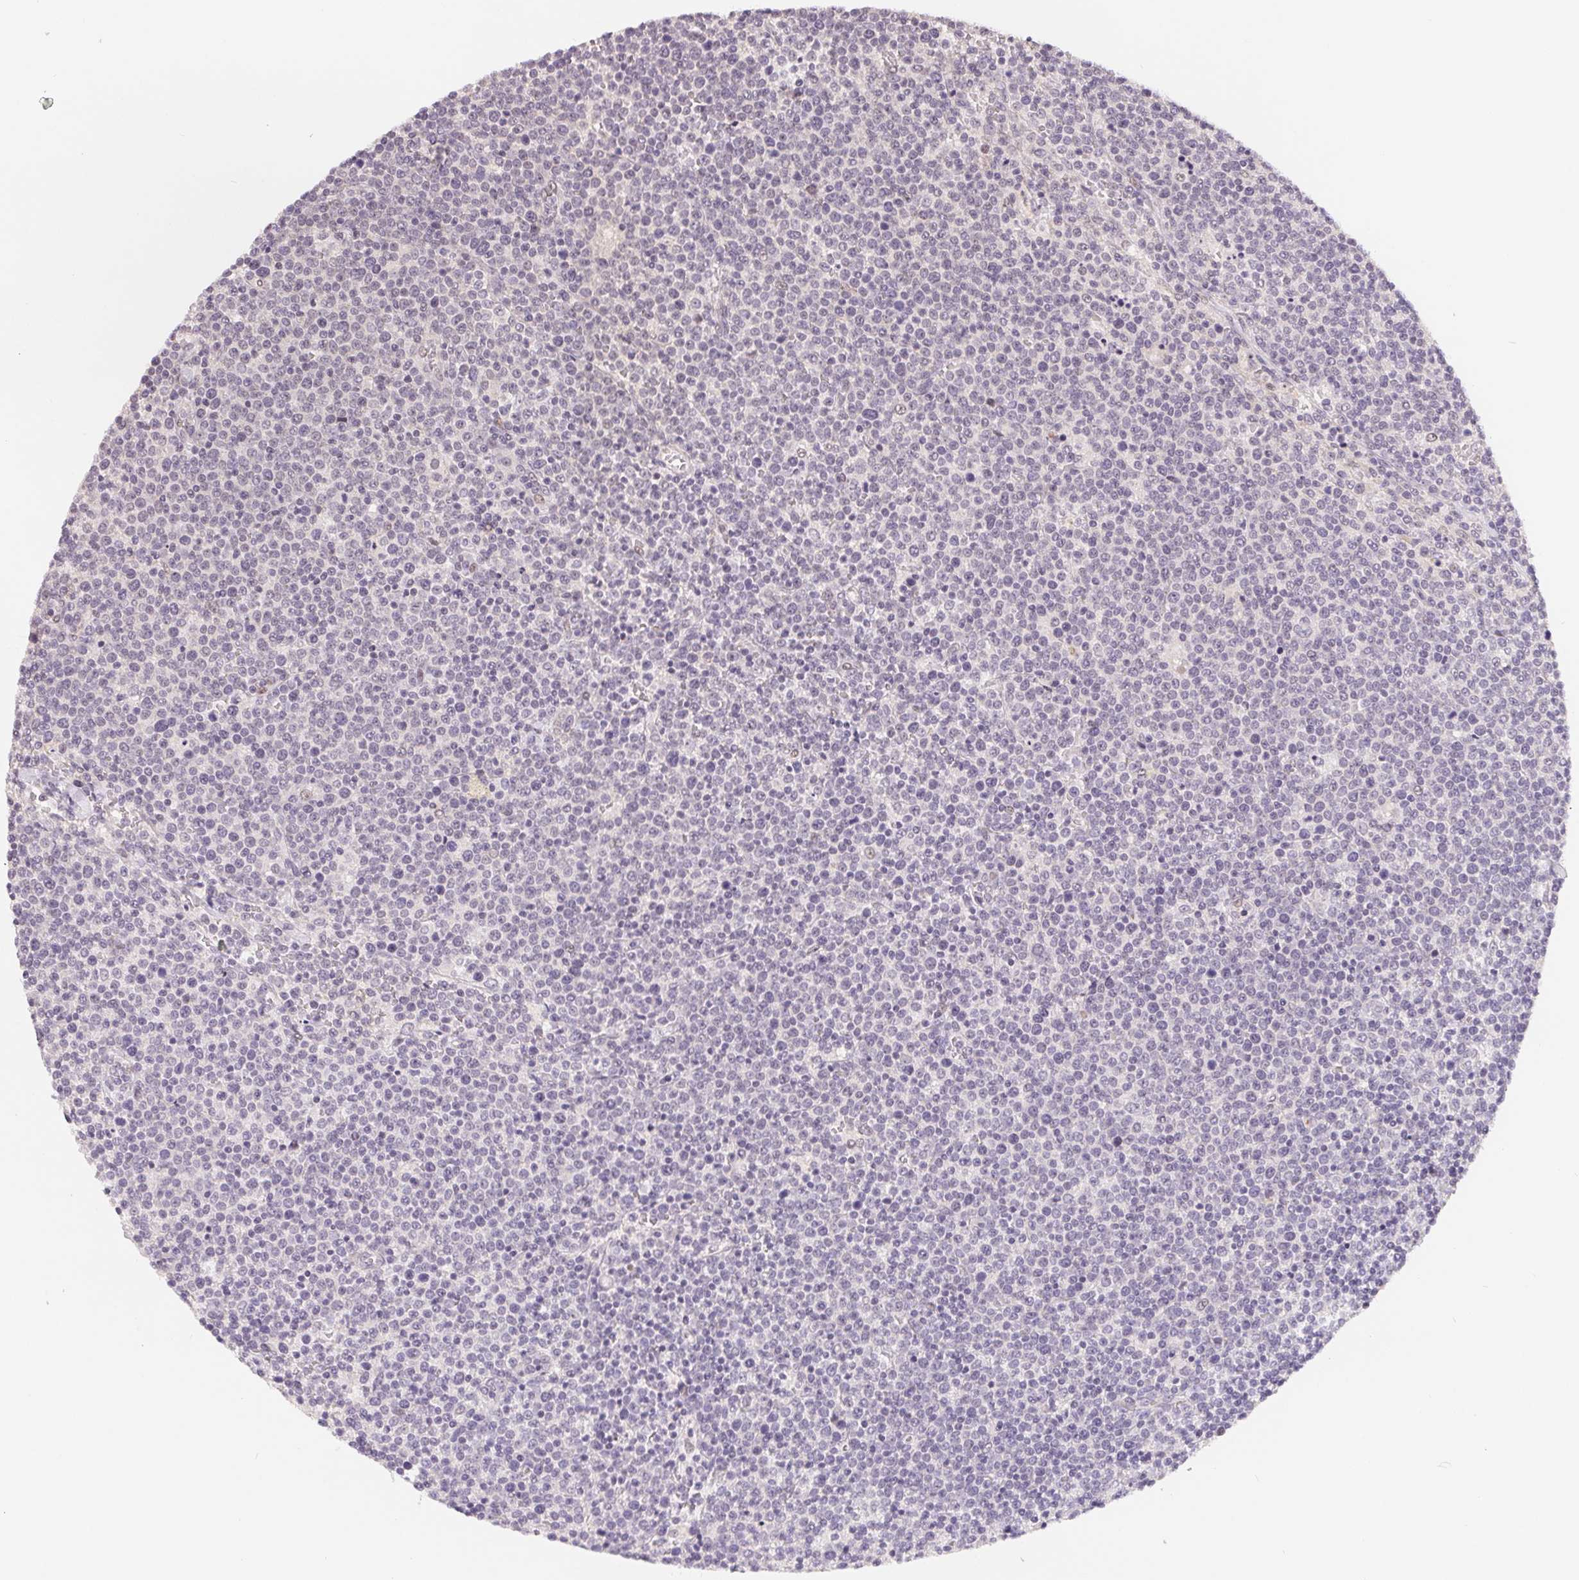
{"staining": {"intensity": "negative", "quantity": "none", "location": "none"}, "tissue": "lymphoma", "cell_type": "Tumor cells", "image_type": "cancer", "snomed": [{"axis": "morphology", "description": "Malignant lymphoma, non-Hodgkin's type, High grade"}, {"axis": "topography", "description": "Lymph node"}], "caption": "Tumor cells show no significant protein positivity in malignant lymphoma, non-Hodgkin's type (high-grade).", "gene": "LCA5L", "patient": {"sex": "male", "age": 61}}